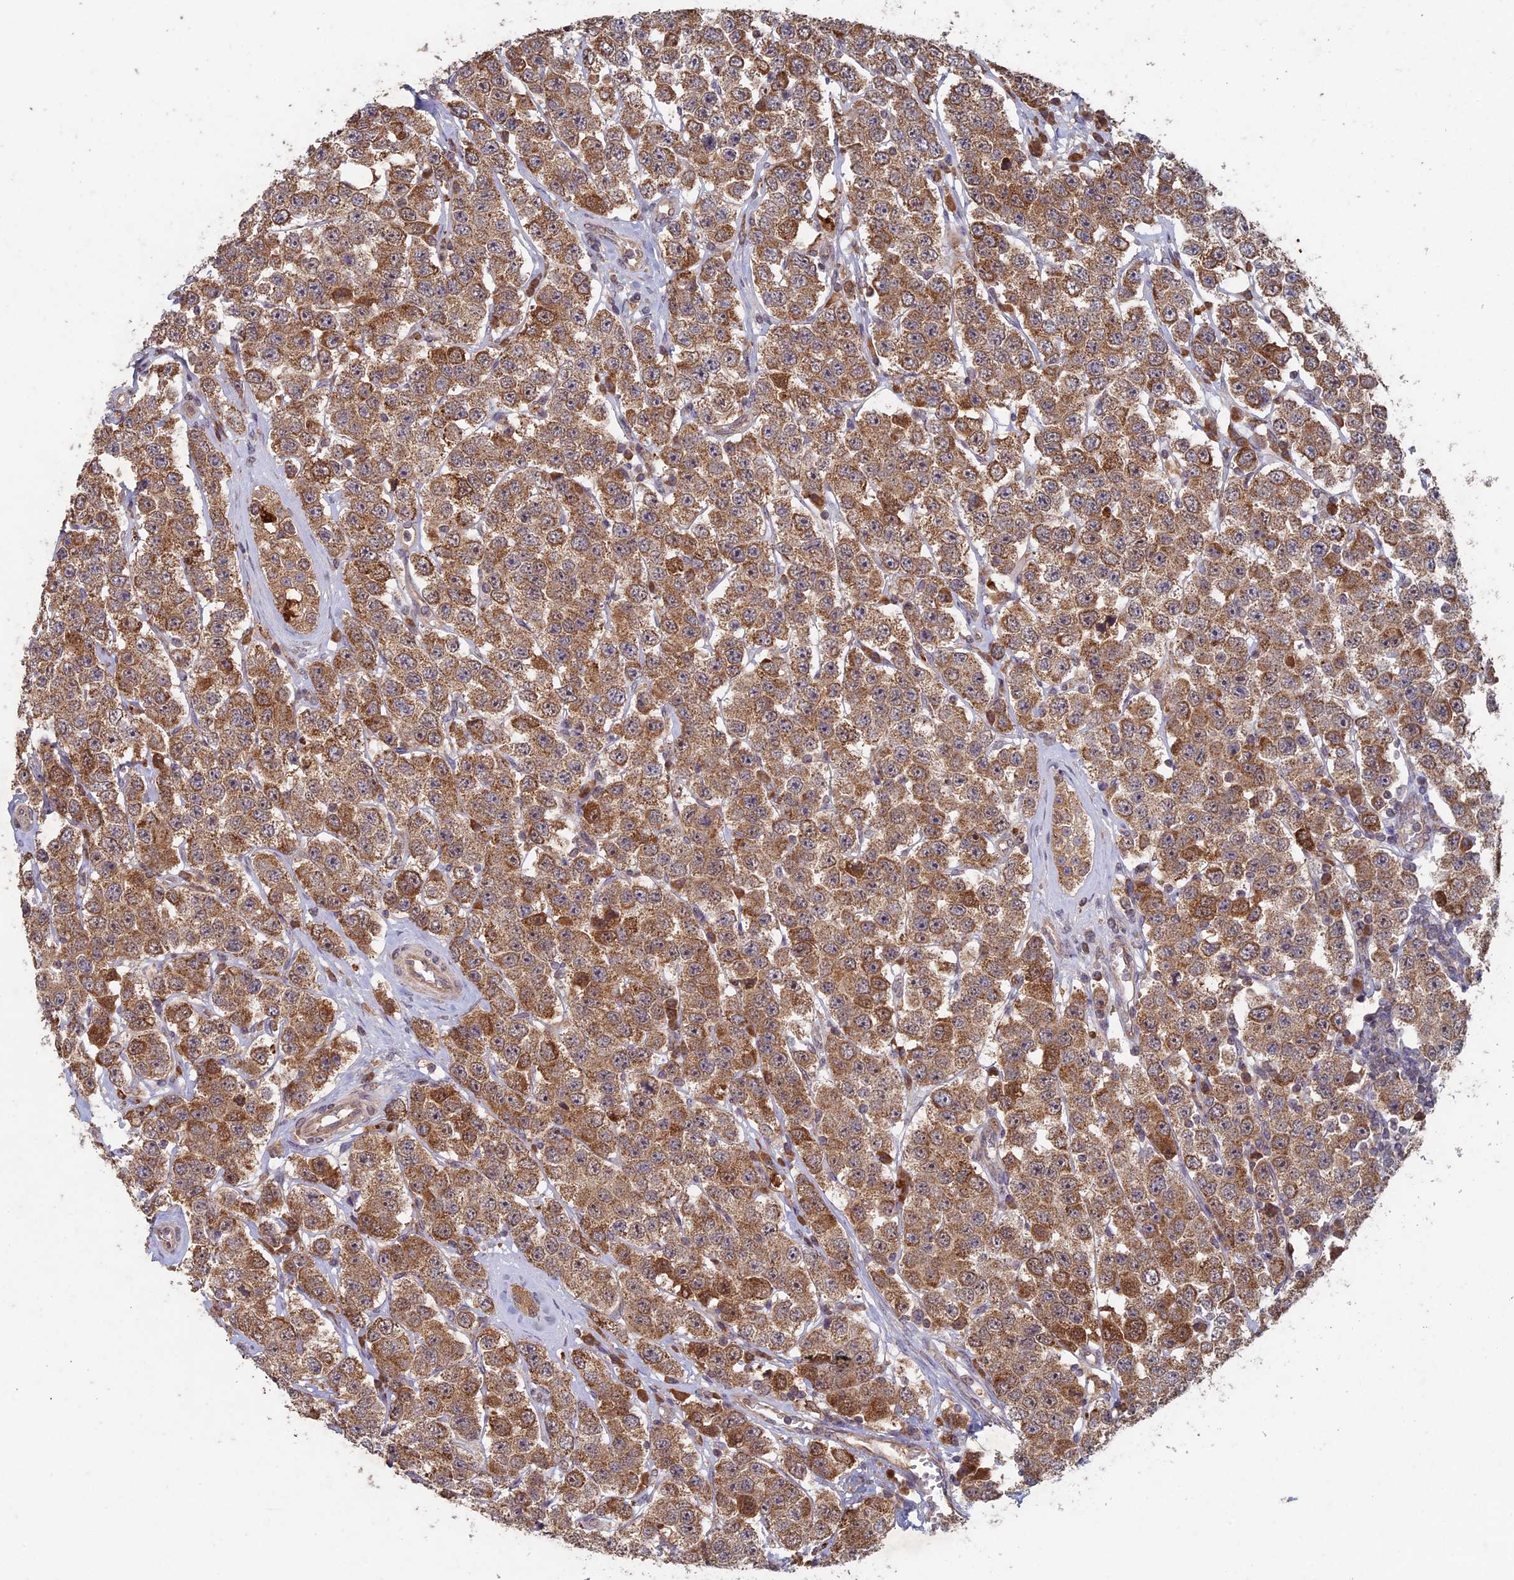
{"staining": {"intensity": "moderate", "quantity": ">75%", "location": "cytoplasmic/membranous"}, "tissue": "testis cancer", "cell_type": "Tumor cells", "image_type": "cancer", "snomed": [{"axis": "morphology", "description": "Seminoma, NOS"}, {"axis": "topography", "description": "Testis"}], "caption": "Seminoma (testis) stained with DAB (3,3'-diaminobenzidine) immunohistochemistry (IHC) exhibits medium levels of moderate cytoplasmic/membranous positivity in approximately >75% of tumor cells.", "gene": "RCCD1", "patient": {"sex": "male", "age": 28}}